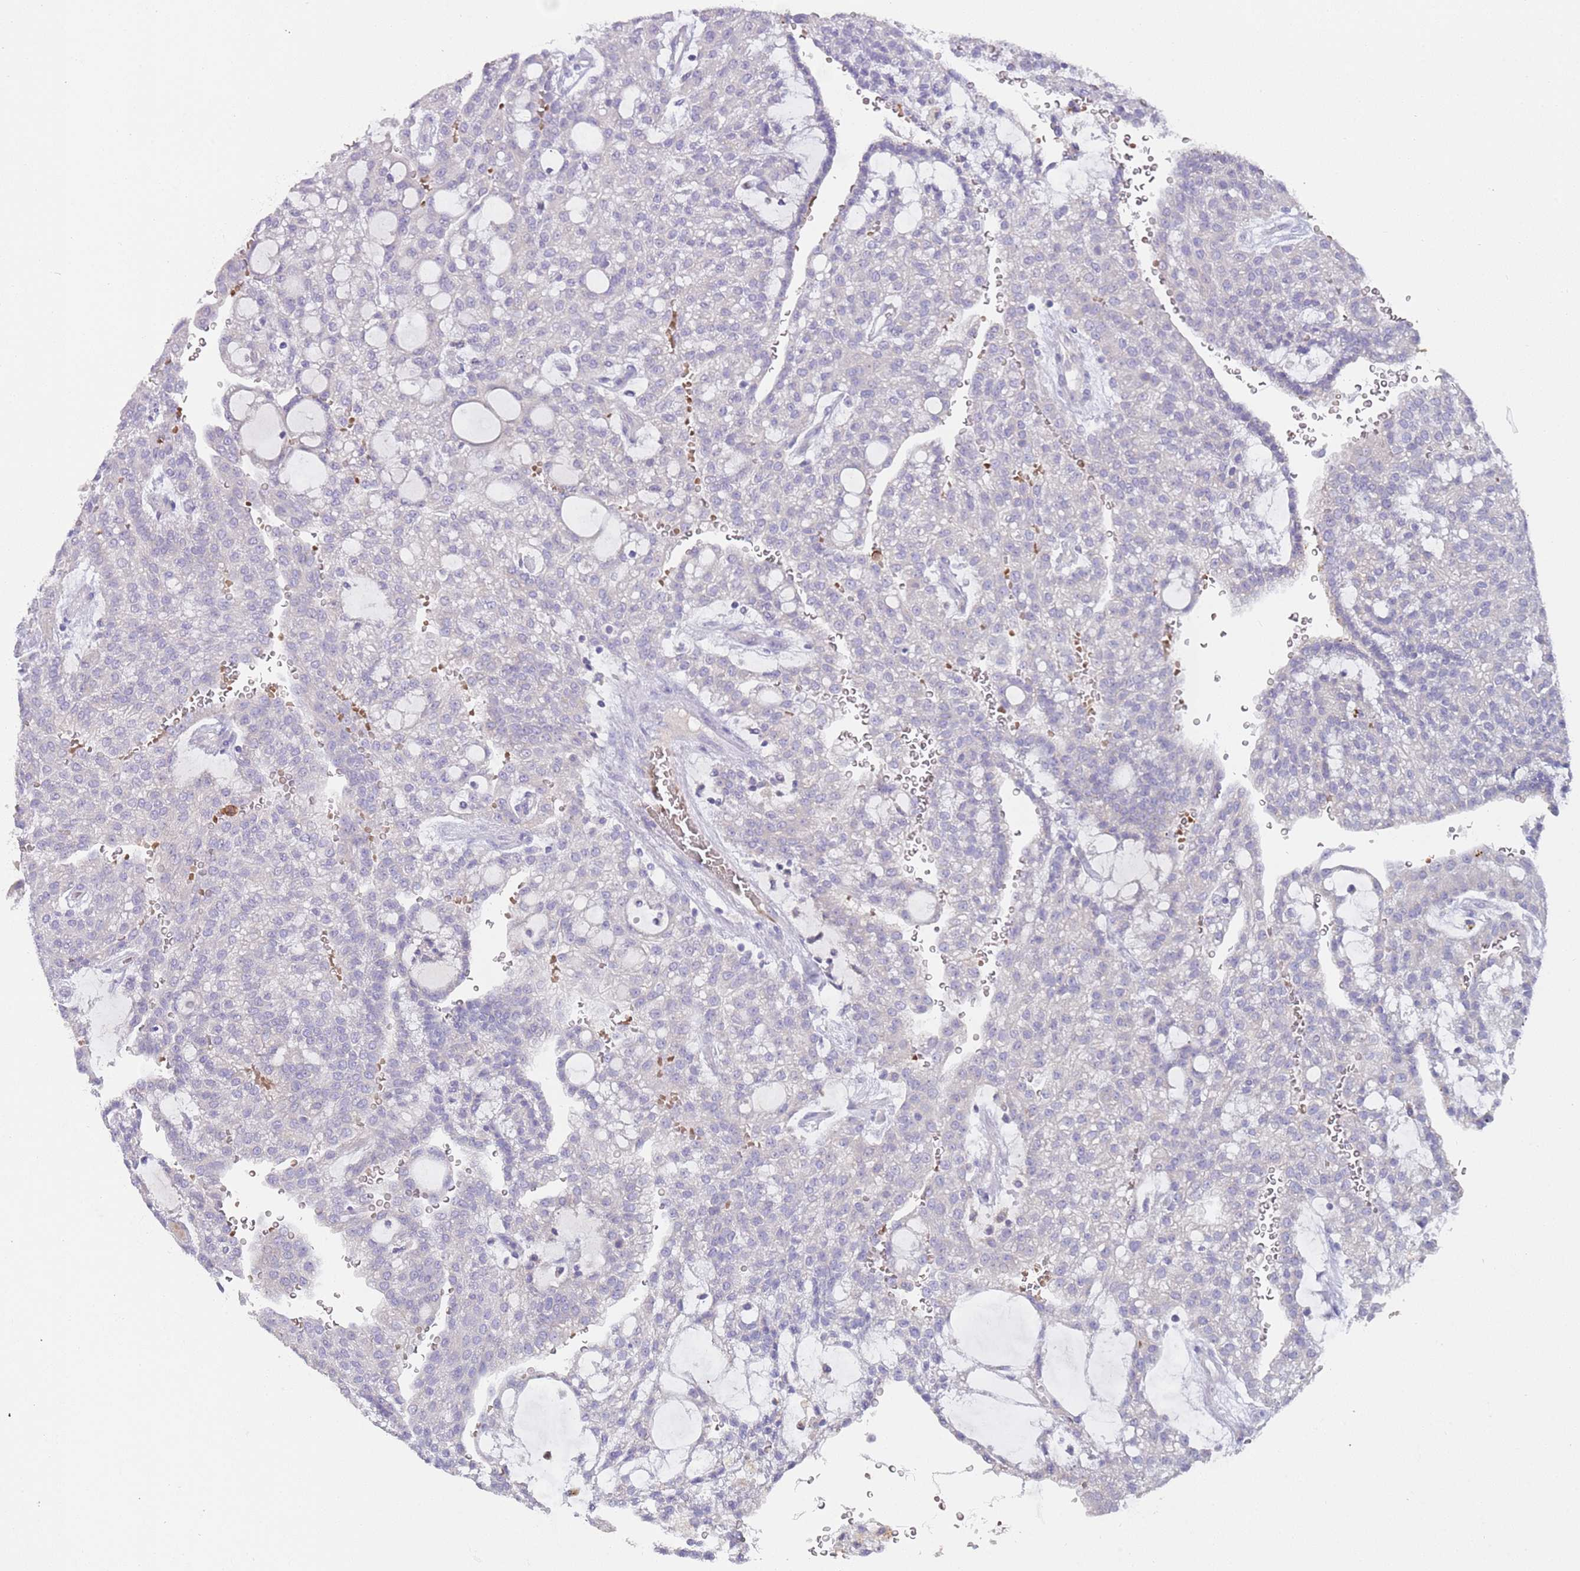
{"staining": {"intensity": "negative", "quantity": "none", "location": "none"}, "tissue": "renal cancer", "cell_type": "Tumor cells", "image_type": "cancer", "snomed": [{"axis": "morphology", "description": "Adenocarcinoma, NOS"}, {"axis": "topography", "description": "Kidney"}], "caption": "A high-resolution histopathology image shows immunohistochemistry (IHC) staining of renal adenocarcinoma, which exhibits no significant expression in tumor cells. (Immunohistochemistry, brightfield microscopy, high magnification).", "gene": "TMEM251", "patient": {"sex": "male", "age": 63}}